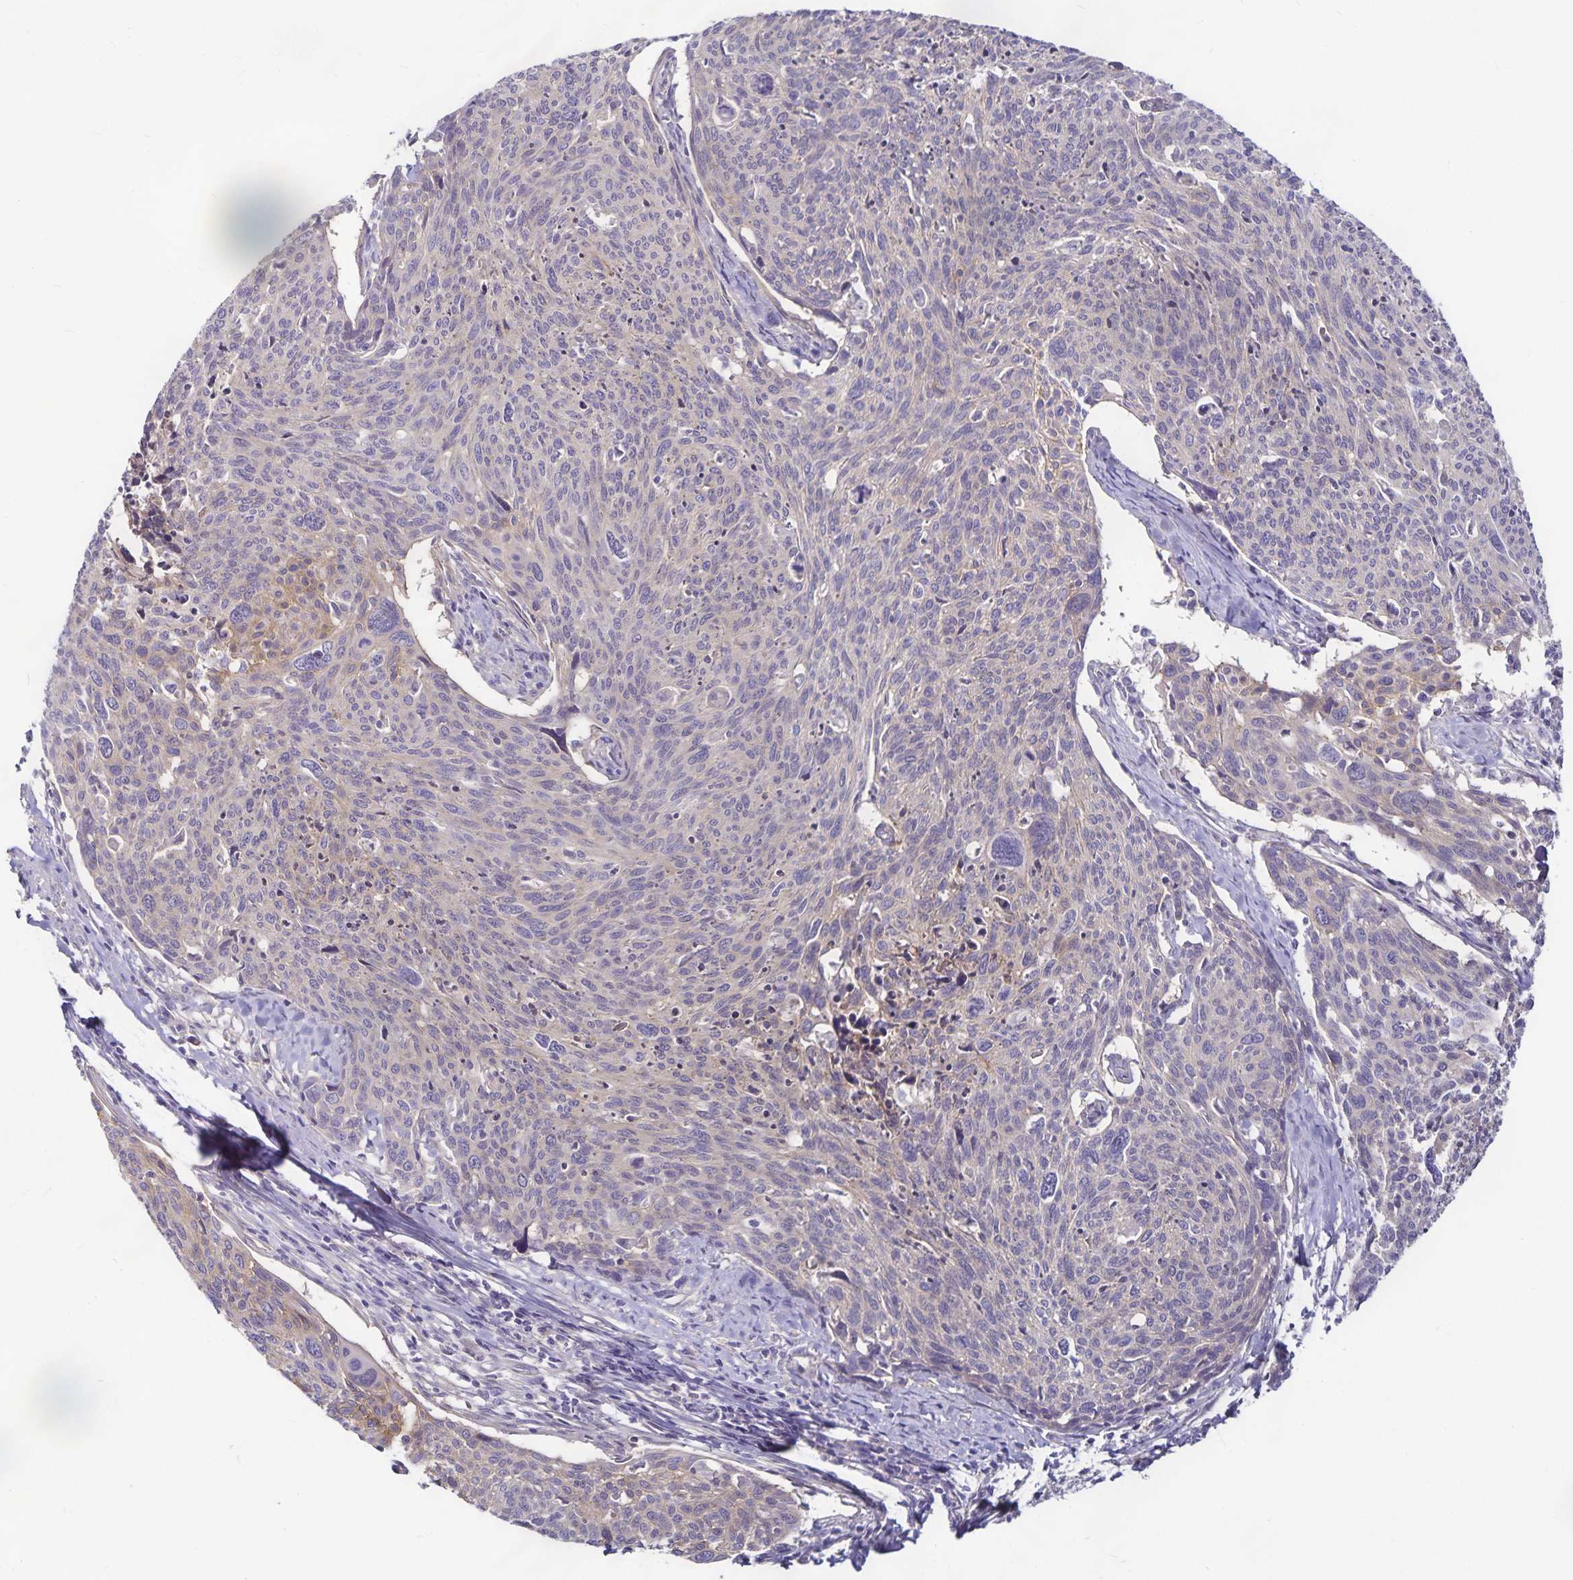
{"staining": {"intensity": "weak", "quantity": "<25%", "location": "cytoplasmic/membranous"}, "tissue": "cervical cancer", "cell_type": "Tumor cells", "image_type": "cancer", "snomed": [{"axis": "morphology", "description": "Squamous cell carcinoma, NOS"}, {"axis": "topography", "description": "Cervix"}], "caption": "High magnification brightfield microscopy of cervical squamous cell carcinoma stained with DAB (3,3'-diaminobenzidine) (brown) and counterstained with hematoxylin (blue): tumor cells show no significant positivity.", "gene": "GNG12", "patient": {"sex": "female", "age": 49}}